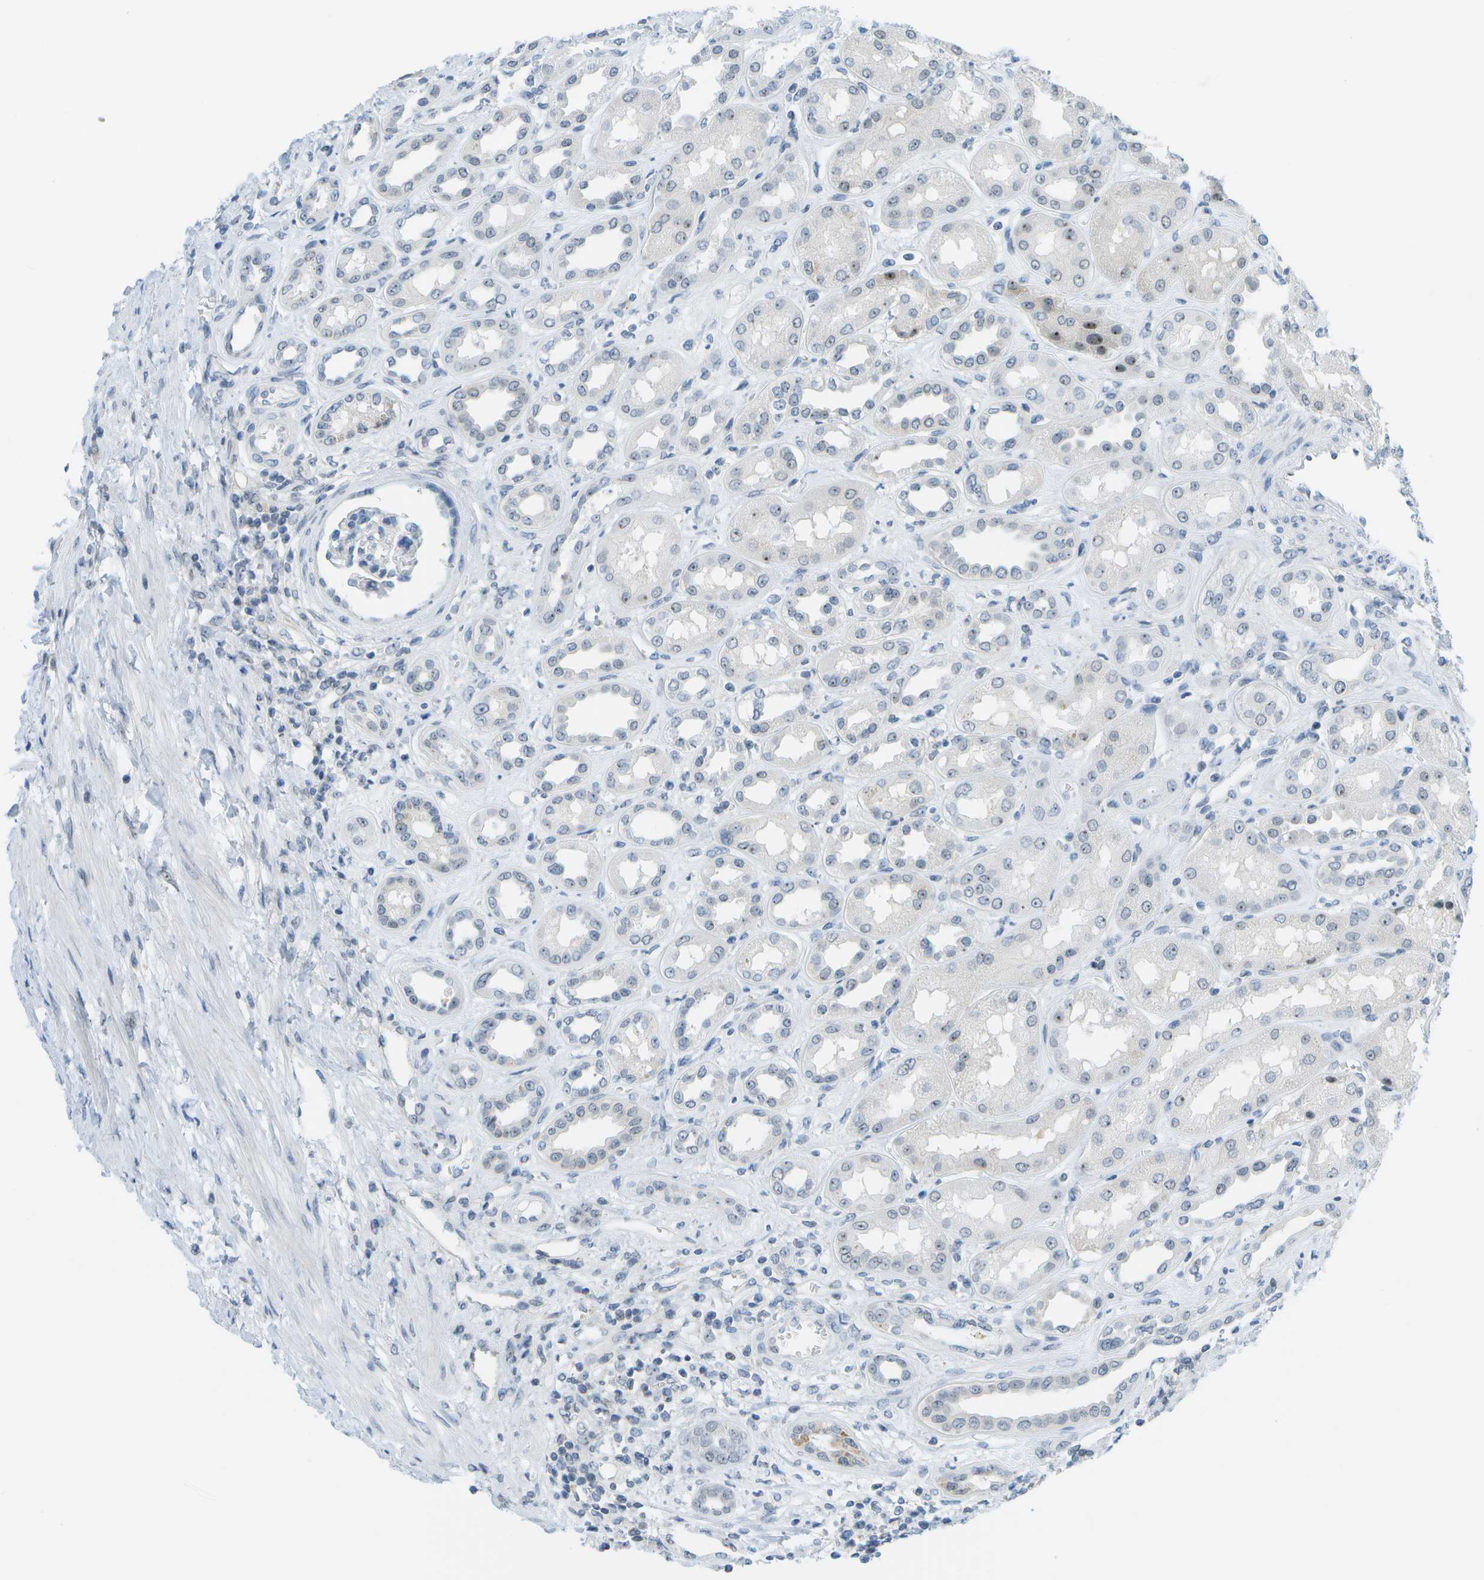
{"staining": {"intensity": "negative", "quantity": "none", "location": "none"}, "tissue": "kidney", "cell_type": "Cells in glomeruli", "image_type": "normal", "snomed": [{"axis": "morphology", "description": "Normal tissue, NOS"}, {"axis": "topography", "description": "Kidney"}], "caption": "This is a image of immunohistochemistry (IHC) staining of unremarkable kidney, which shows no positivity in cells in glomeruli.", "gene": "PITHD1", "patient": {"sex": "male", "age": 59}}